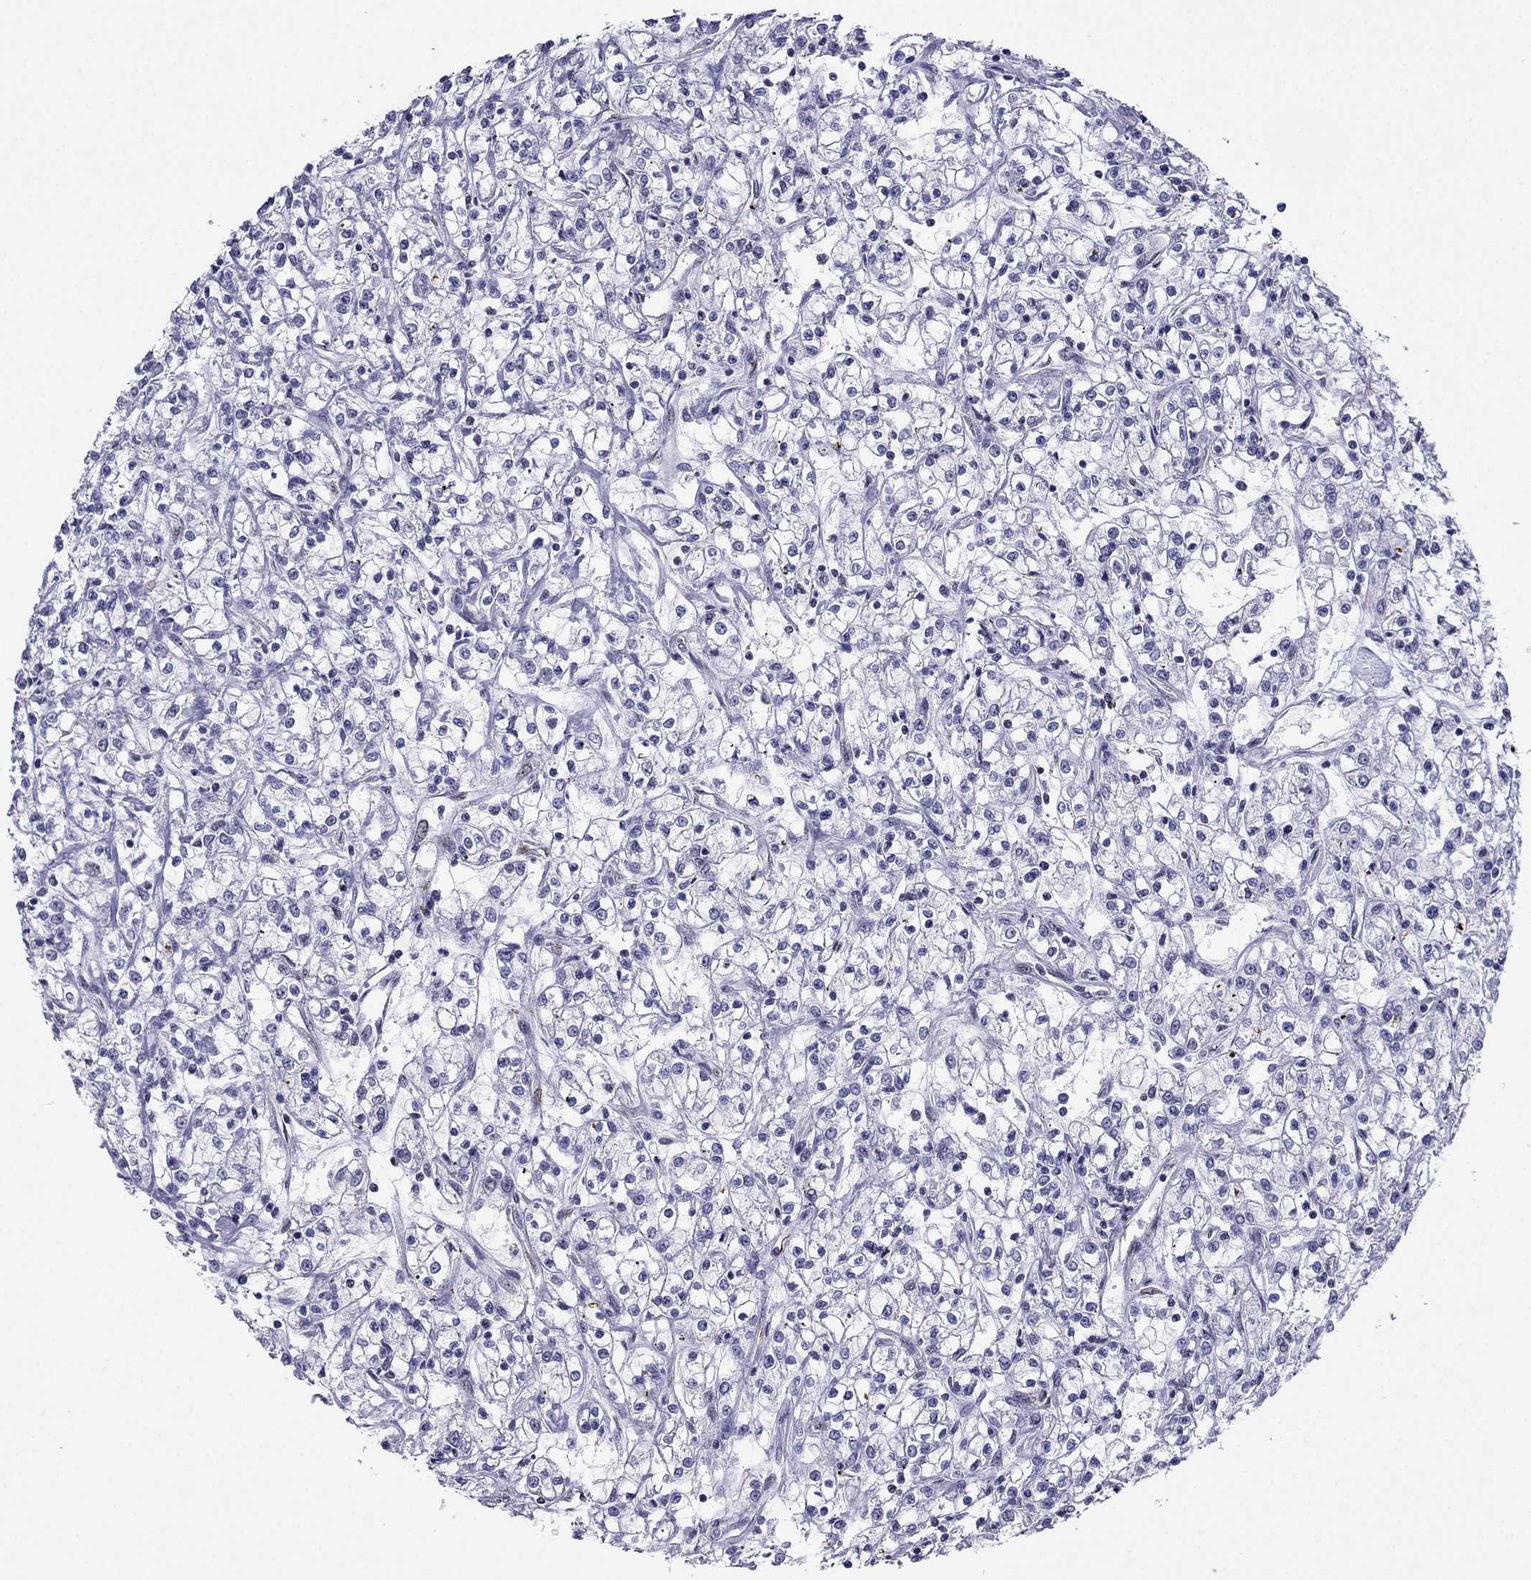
{"staining": {"intensity": "negative", "quantity": "none", "location": "none"}, "tissue": "renal cancer", "cell_type": "Tumor cells", "image_type": "cancer", "snomed": [{"axis": "morphology", "description": "Adenocarcinoma, NOS"}, {"axis": "topography", "description": "Kidney"}], "caption": "This is an immunohistochemistry (IHC) micrograph of renal cancer. There is no expression in tumor cells.", "gene": "PPM1G", "patient": {"sex": "female", "age": 59}}